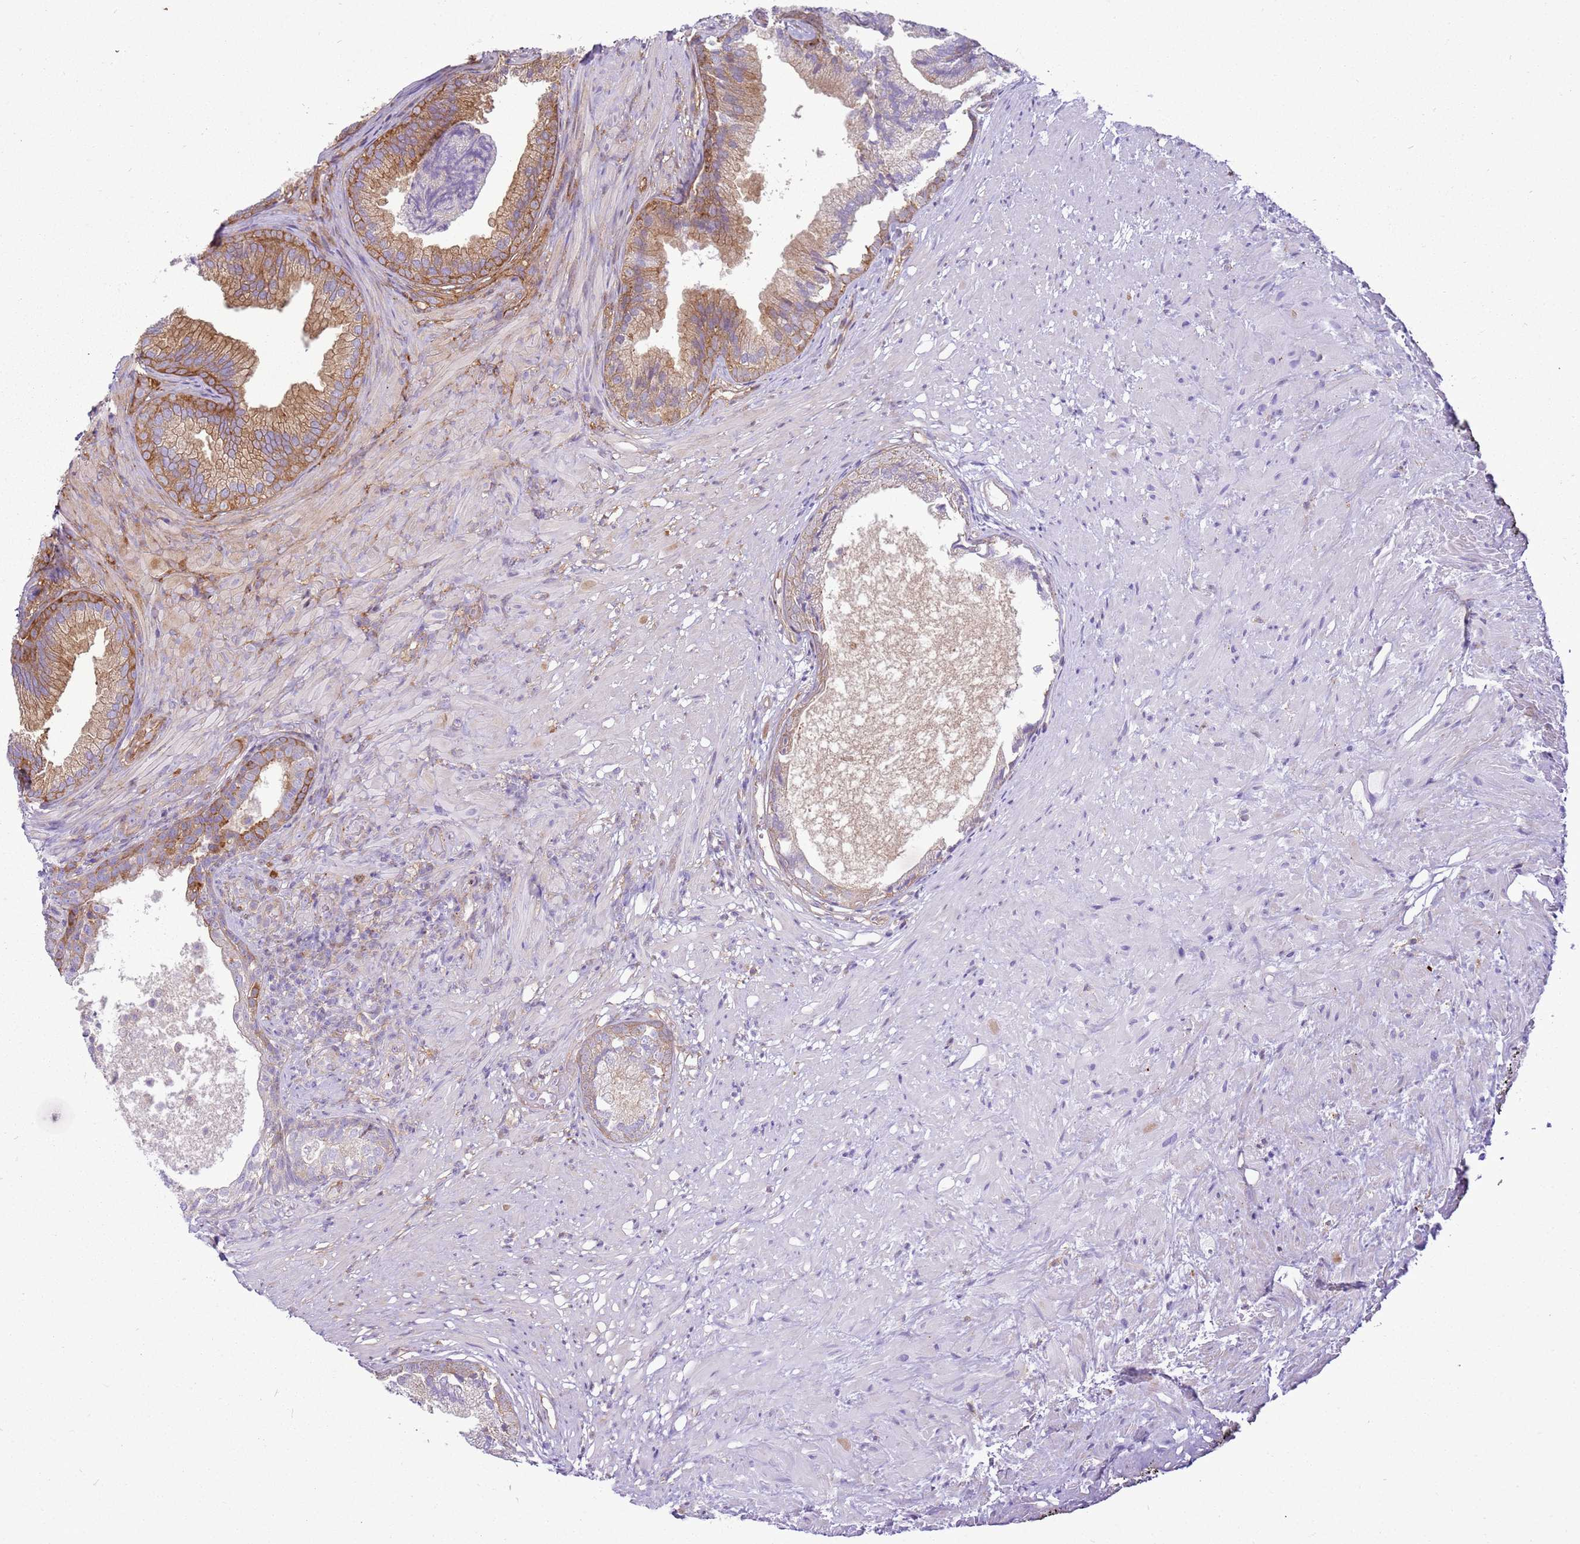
{"staining": {"intensity": "moderate", "quantity": ">75%", "location": "cytoplasmic/membranous"}, "tissue": "prostate", "cell_type": "Glandular cells", "image_type": "normal", "snomed": [{"axis": "morphology", "description": "Normal tissue, NOS"}, {"axis": "topography", "description": "Prostate"}], "caption": "Human prostate stained for a protein (brown) displays moderate cytoplasmic/membranous positive expression in about >75% of glandular cells.", "gene": "SNX21", "patient": {"sex": "male", "age": 76}}